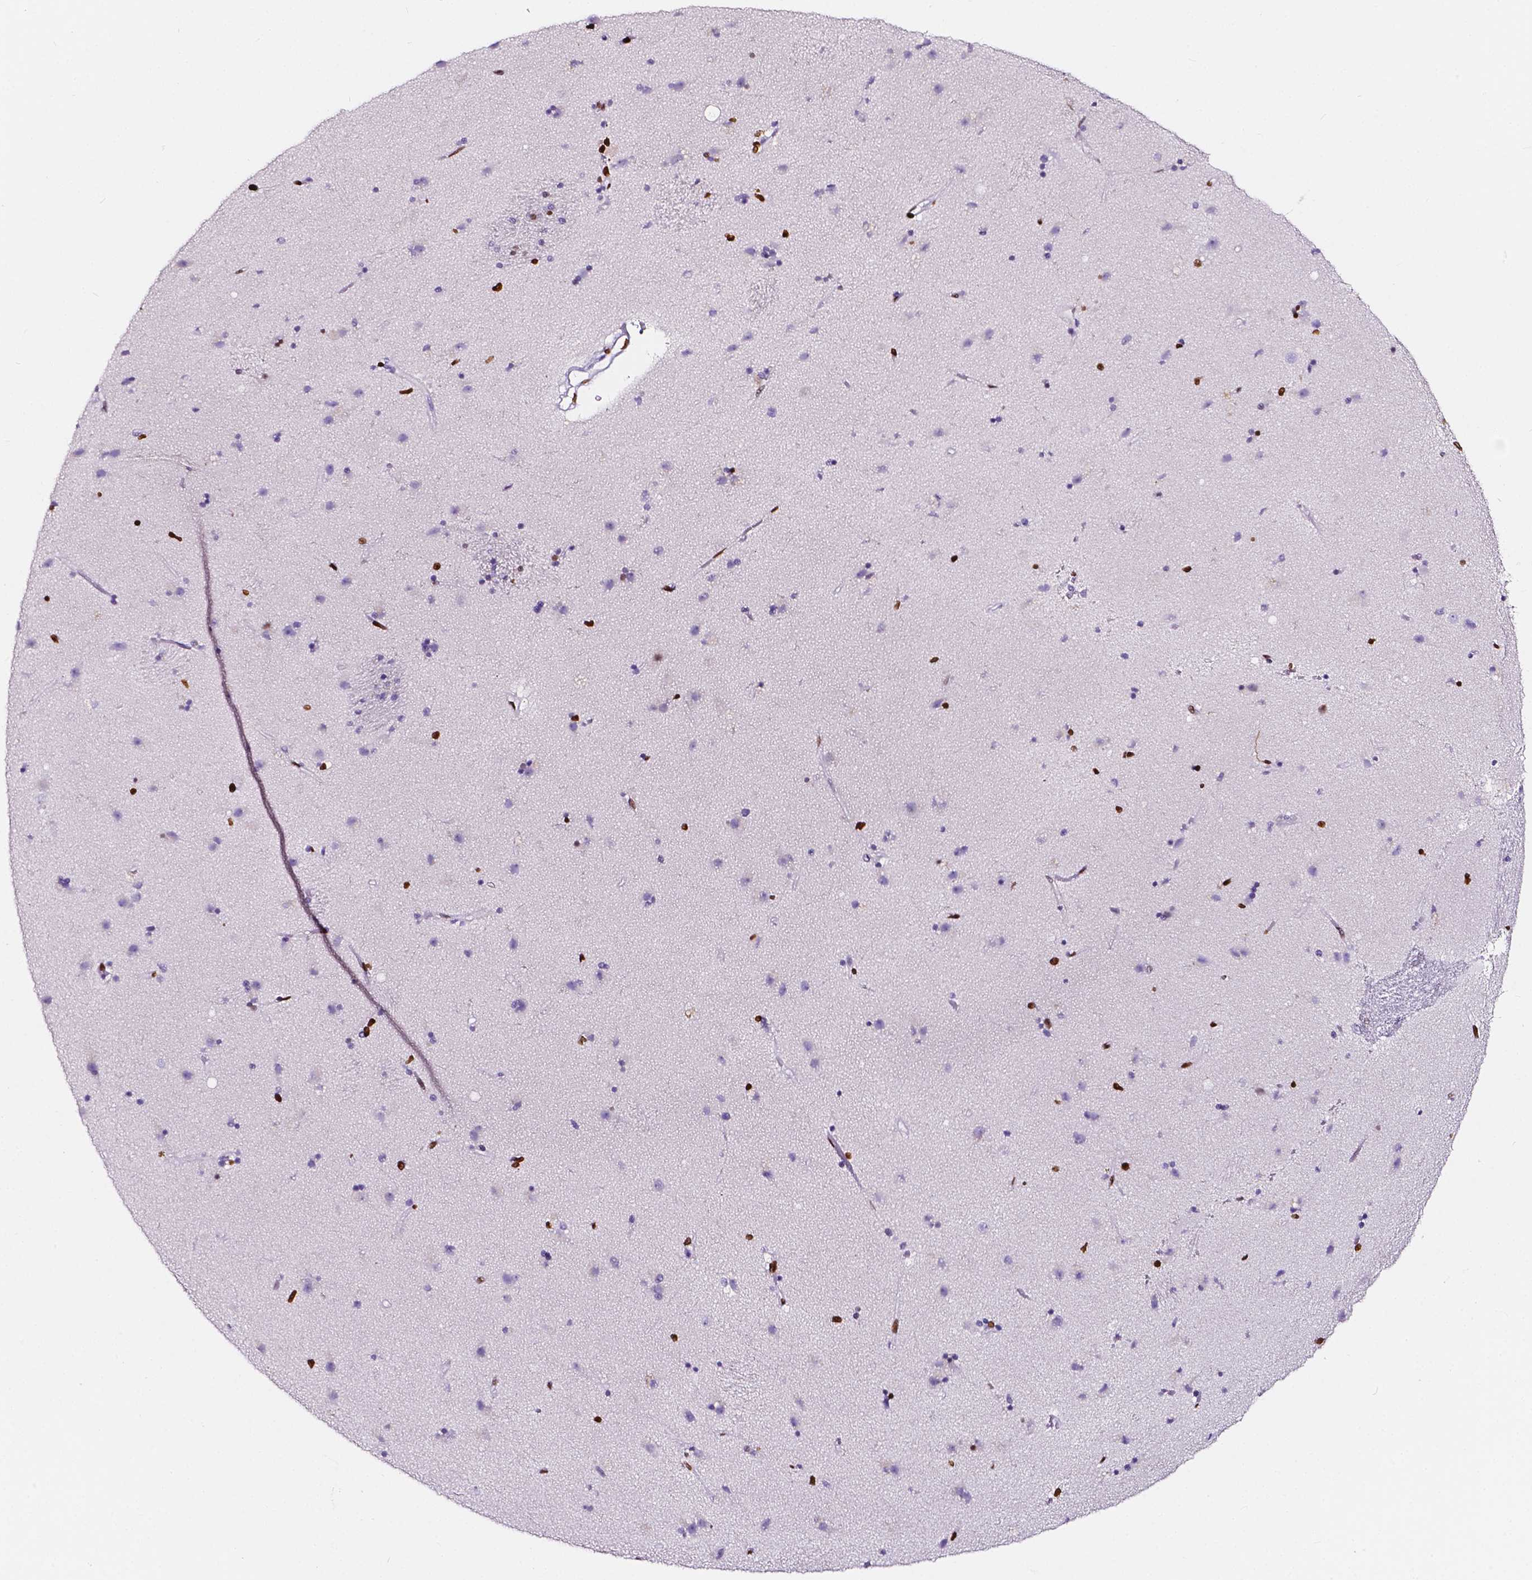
{"staining": {"intensity": "strong", "quantity": "<25%", "location": "nuclear"}, "tissue": "caudate", "cell_type": "Glial cells", "image_type": "normal", "snomed": [{"axis": "morphology", "description": "Normal tissue, NOS"}, {"axis": "topography", "description": "Lateral ventricle wall"}], "caption": "This photomicrograph shows immunohistochemistry staining of unremarkable caudate, with medium strong nuclear positivity in about <25% of glial cells.", "gene": "CBY3", "patient": {"sex": "female", "age": 71}}